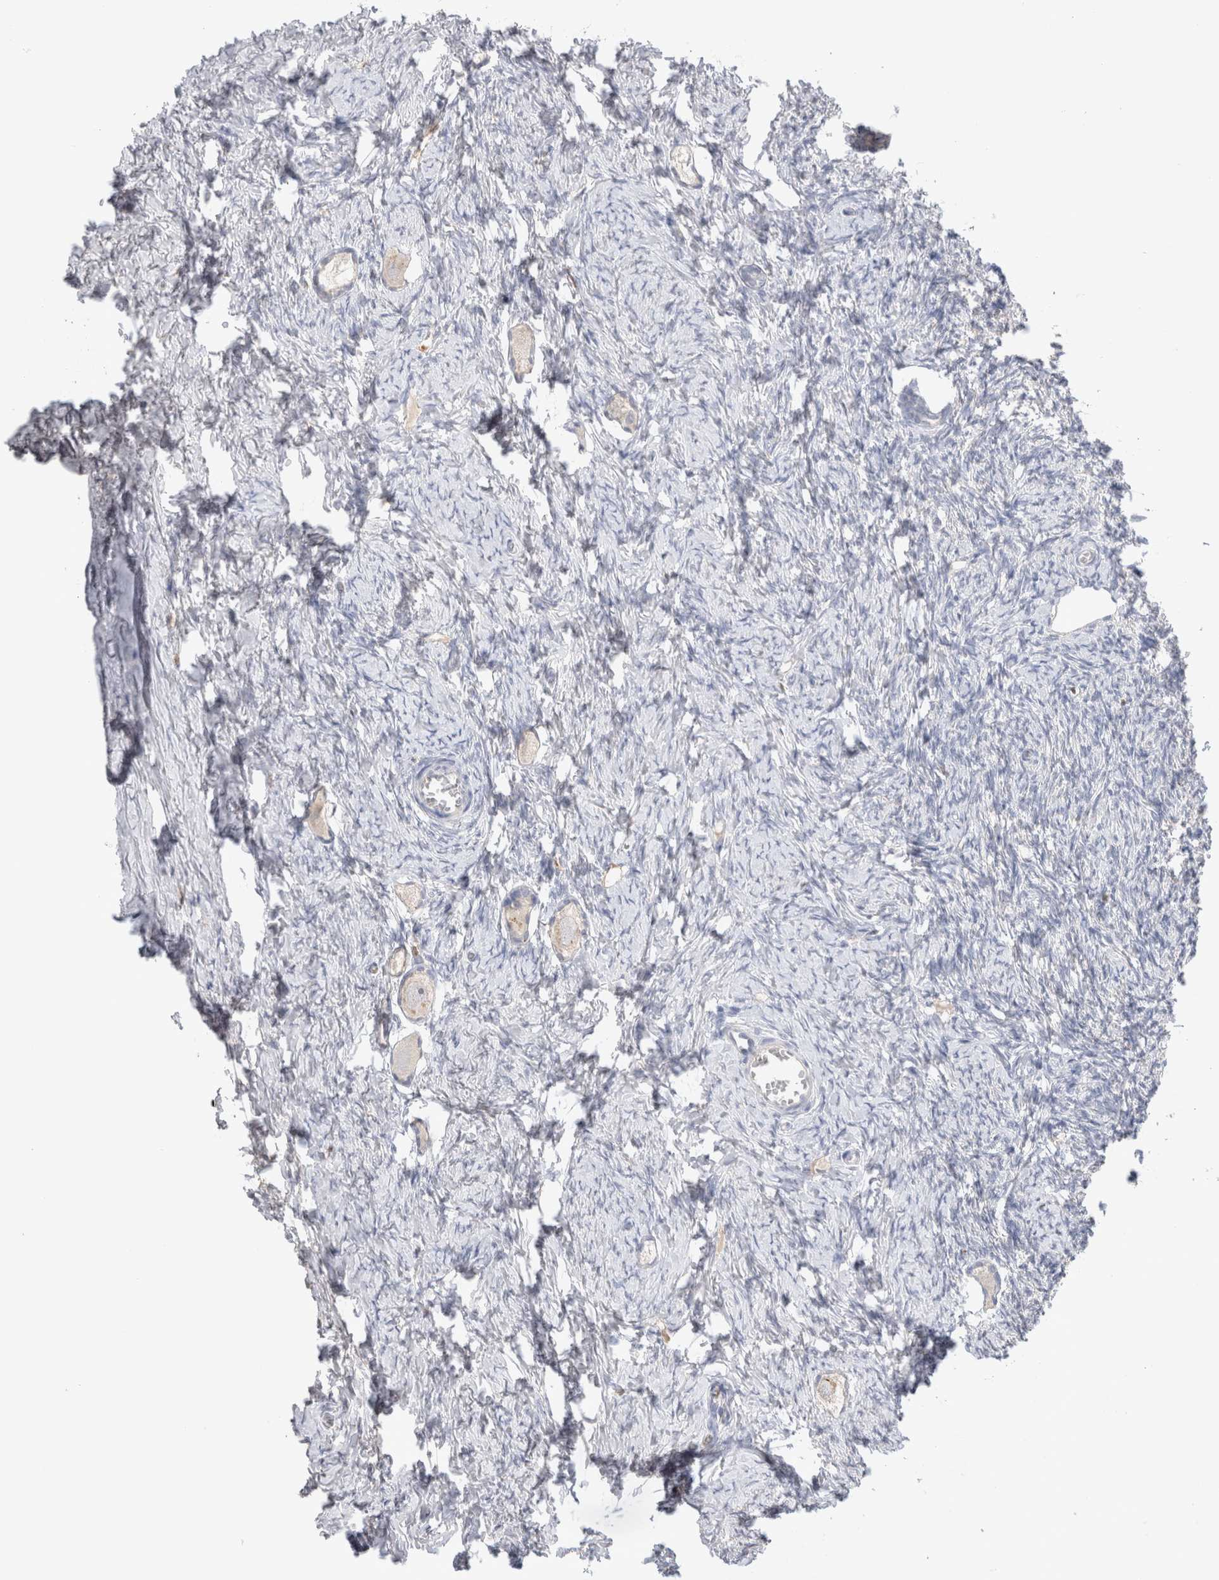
{"staining": {"intensity": "negative", "quantity": "none", "location": "none"}, "tissue": "ovary", "cell_type": "Follicle cells", "image_type": "normal", "snomed": [{"axis": "morphology", "description": "Normal tissue, NOS"}, {"axis": "topography", "description": "Ovary"}], "caption": "IHC histopathology image of unremarkable human ovary stained for a protein (brown), which reveals no staining in follicle cells.", "gene": "HPGDS", "patient": {"sex": "female", "age": 27}}